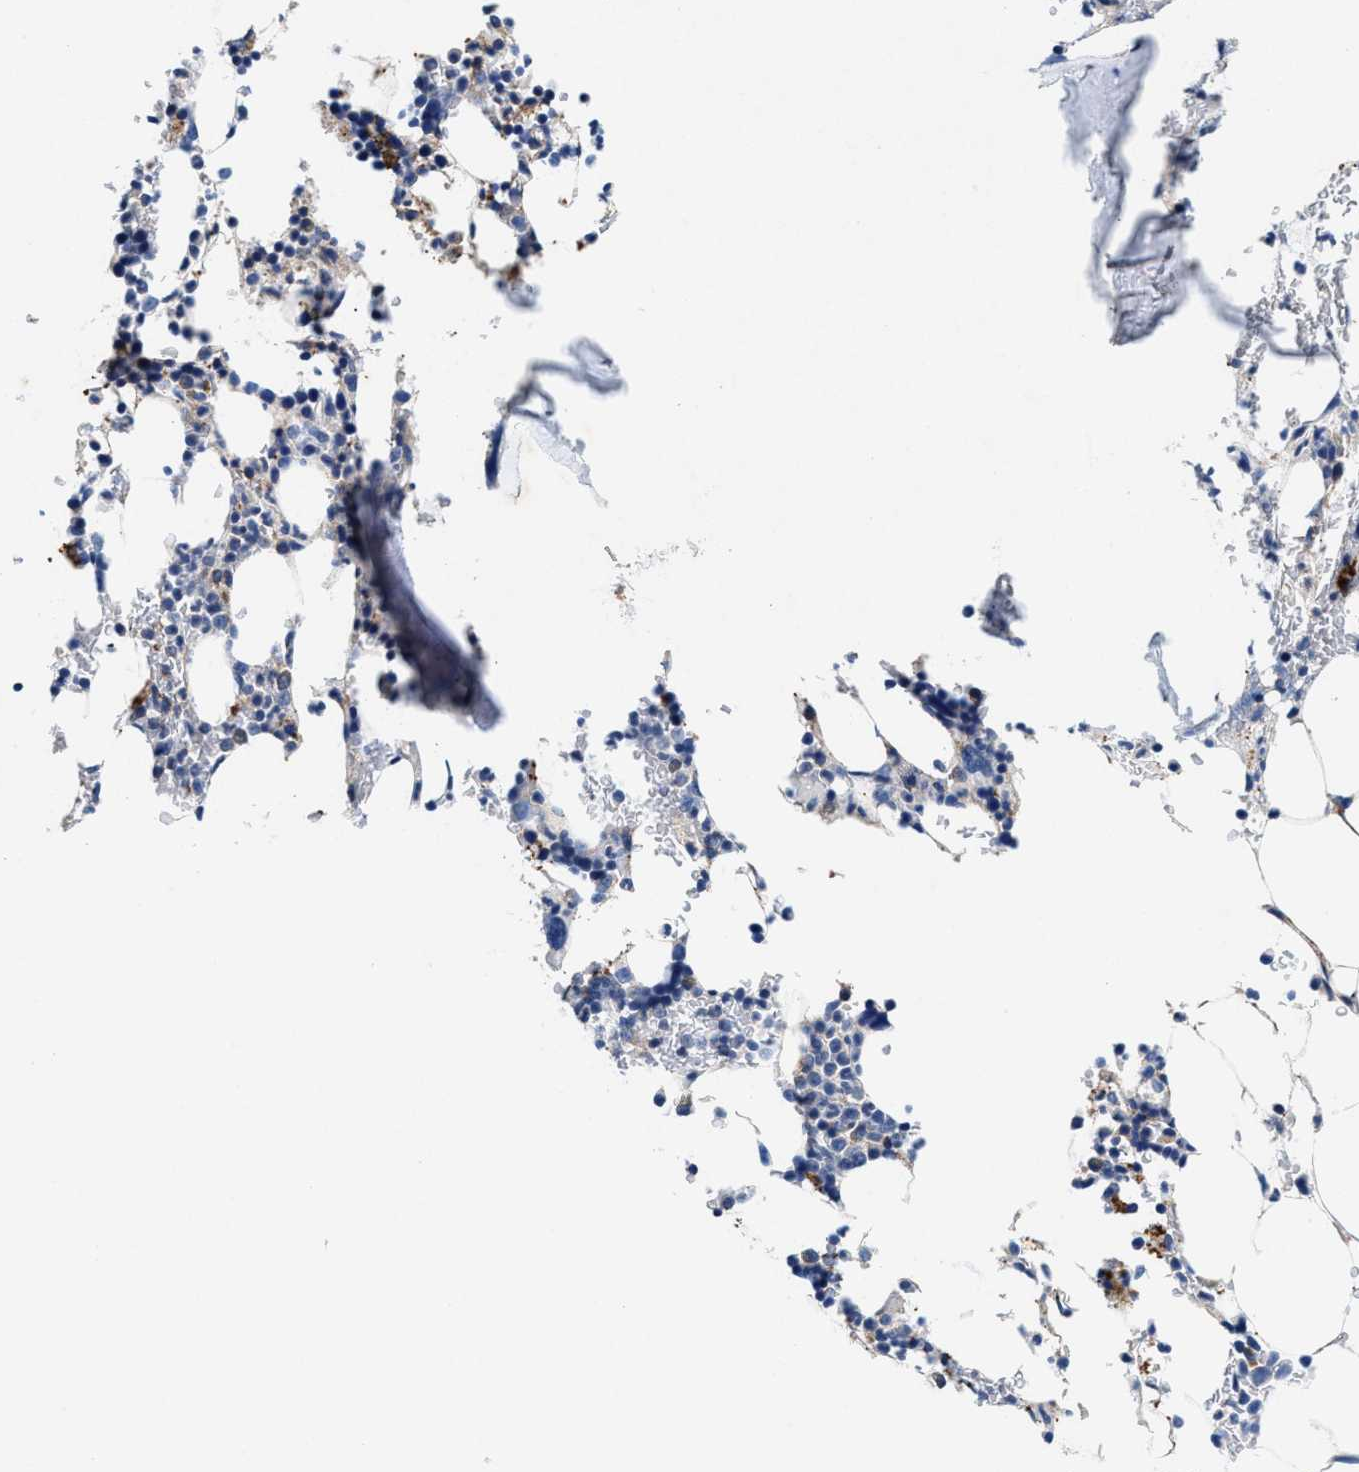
{"staining": {"intensity": "moderate", "quantity": "<25%", "location": "cytoplasmic/membranous"}, "tissue": "bone marrow", "cell_type": "Hematopoietic cells", "image_type": "normal", "snomed": [{"axis": "morphology", "description": "Normal tissue, NOS"}, {"axis": "topography", "description": "Bone marrow"}], "caption": "Human bone marrow stained for a protein (brown) exhibits moderate cytoplasmic/membranous positive expression in approximately <25% of hematopoietic cells.", "gene": "SLC8A1", "patient": {"sex": "female", "age": 81}}